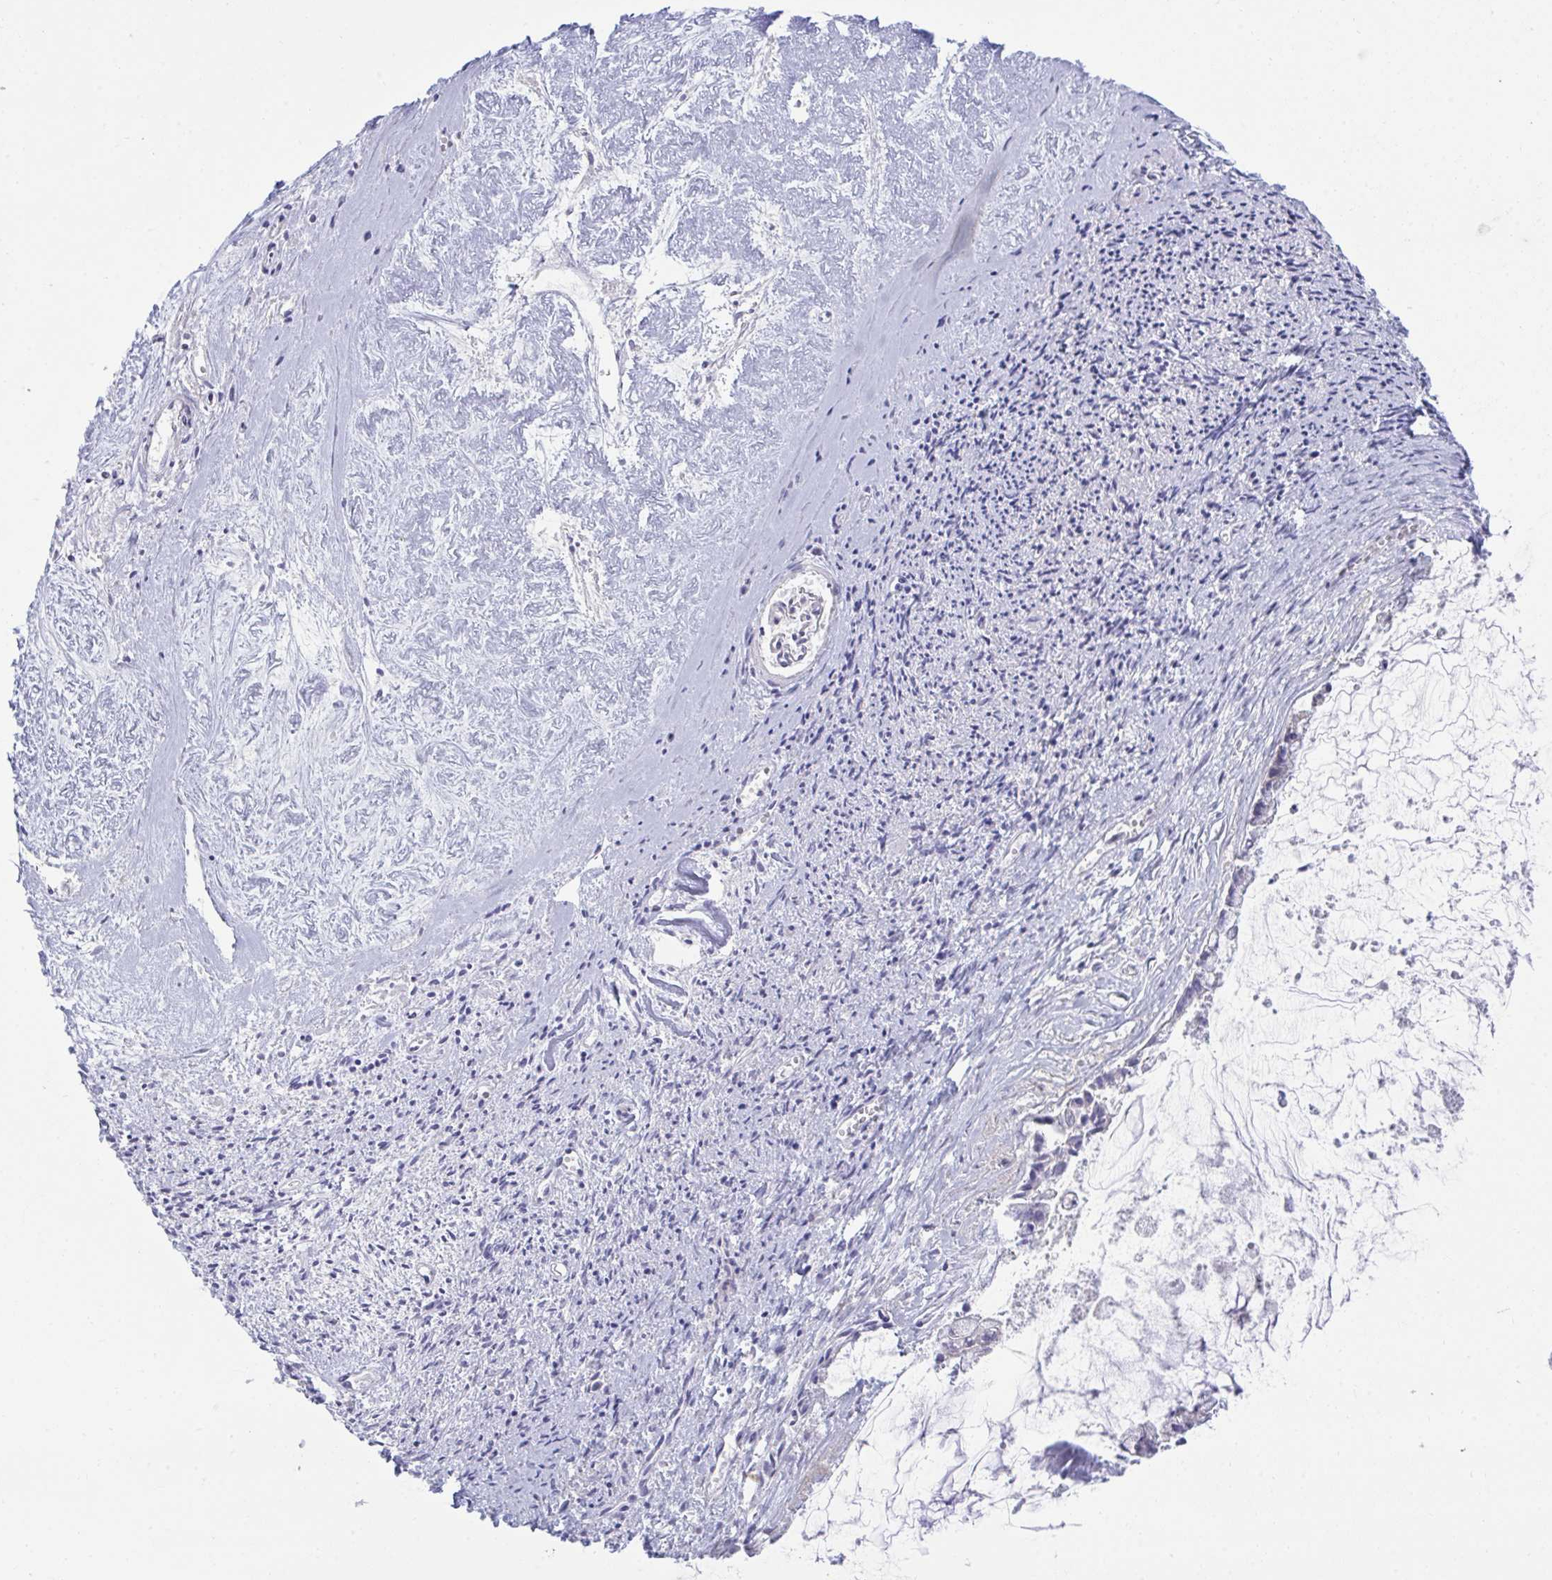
{"staining": {"intensity": "negative", "quantity": "none", "location": "none"}, "tissue": "ovarian cancer", "cell_type": "Tumor cells", "image_type": "cancer", "snomed": [{"axis": "morphology", "description": "Cystadenocarcinoma, mucinous, NOS"}, {"axis": "topography", "description": "Ovary"}], "caption": "This is an immunohistochemistry (IHC) photomicrograph of human ovarian mucinous cystadenocarcinoma. There is no positivity in tumor cells.", "gene": "PLEKHH1", "patient": {"sex": "female", "age": 90}}